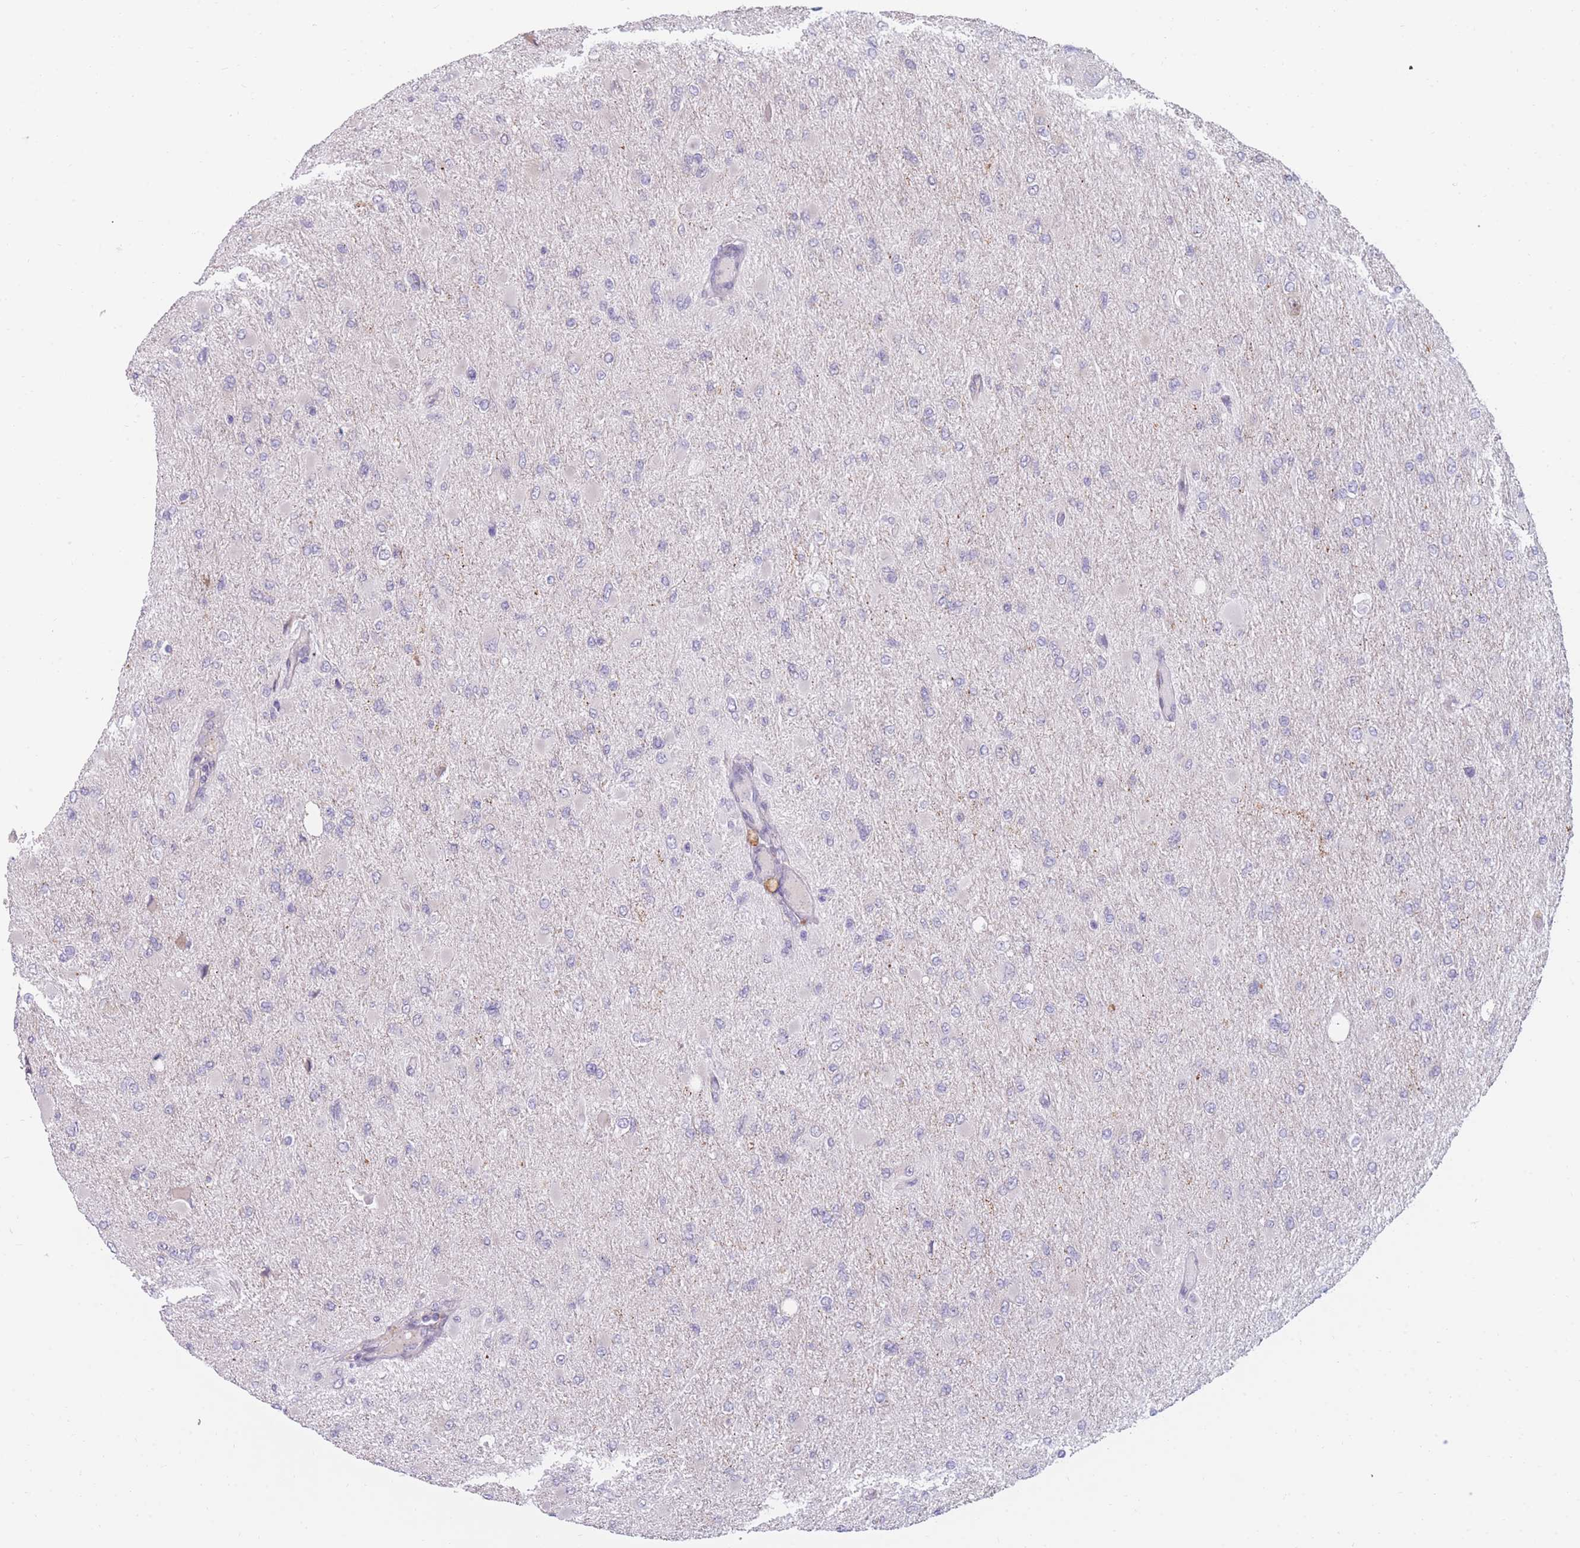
{"staining": {"intensity": "negative", "quantity": "none", "location": "none"}, "tissue": "glioma", "cell_type": "Tumor cells", "image_type": "cancer", "snomed": [{"axis": "morphology", "description": "Glioma, malignant, High grade"}, {"axis": "topography", "description": "Cerebral cortex"}], "caption": "The immunohistochemistry micrograph has no significant staining in tumor cells of glioma tissue.", "gene": "COL27A1", "patient": {"sex": "female", "age": 36}}